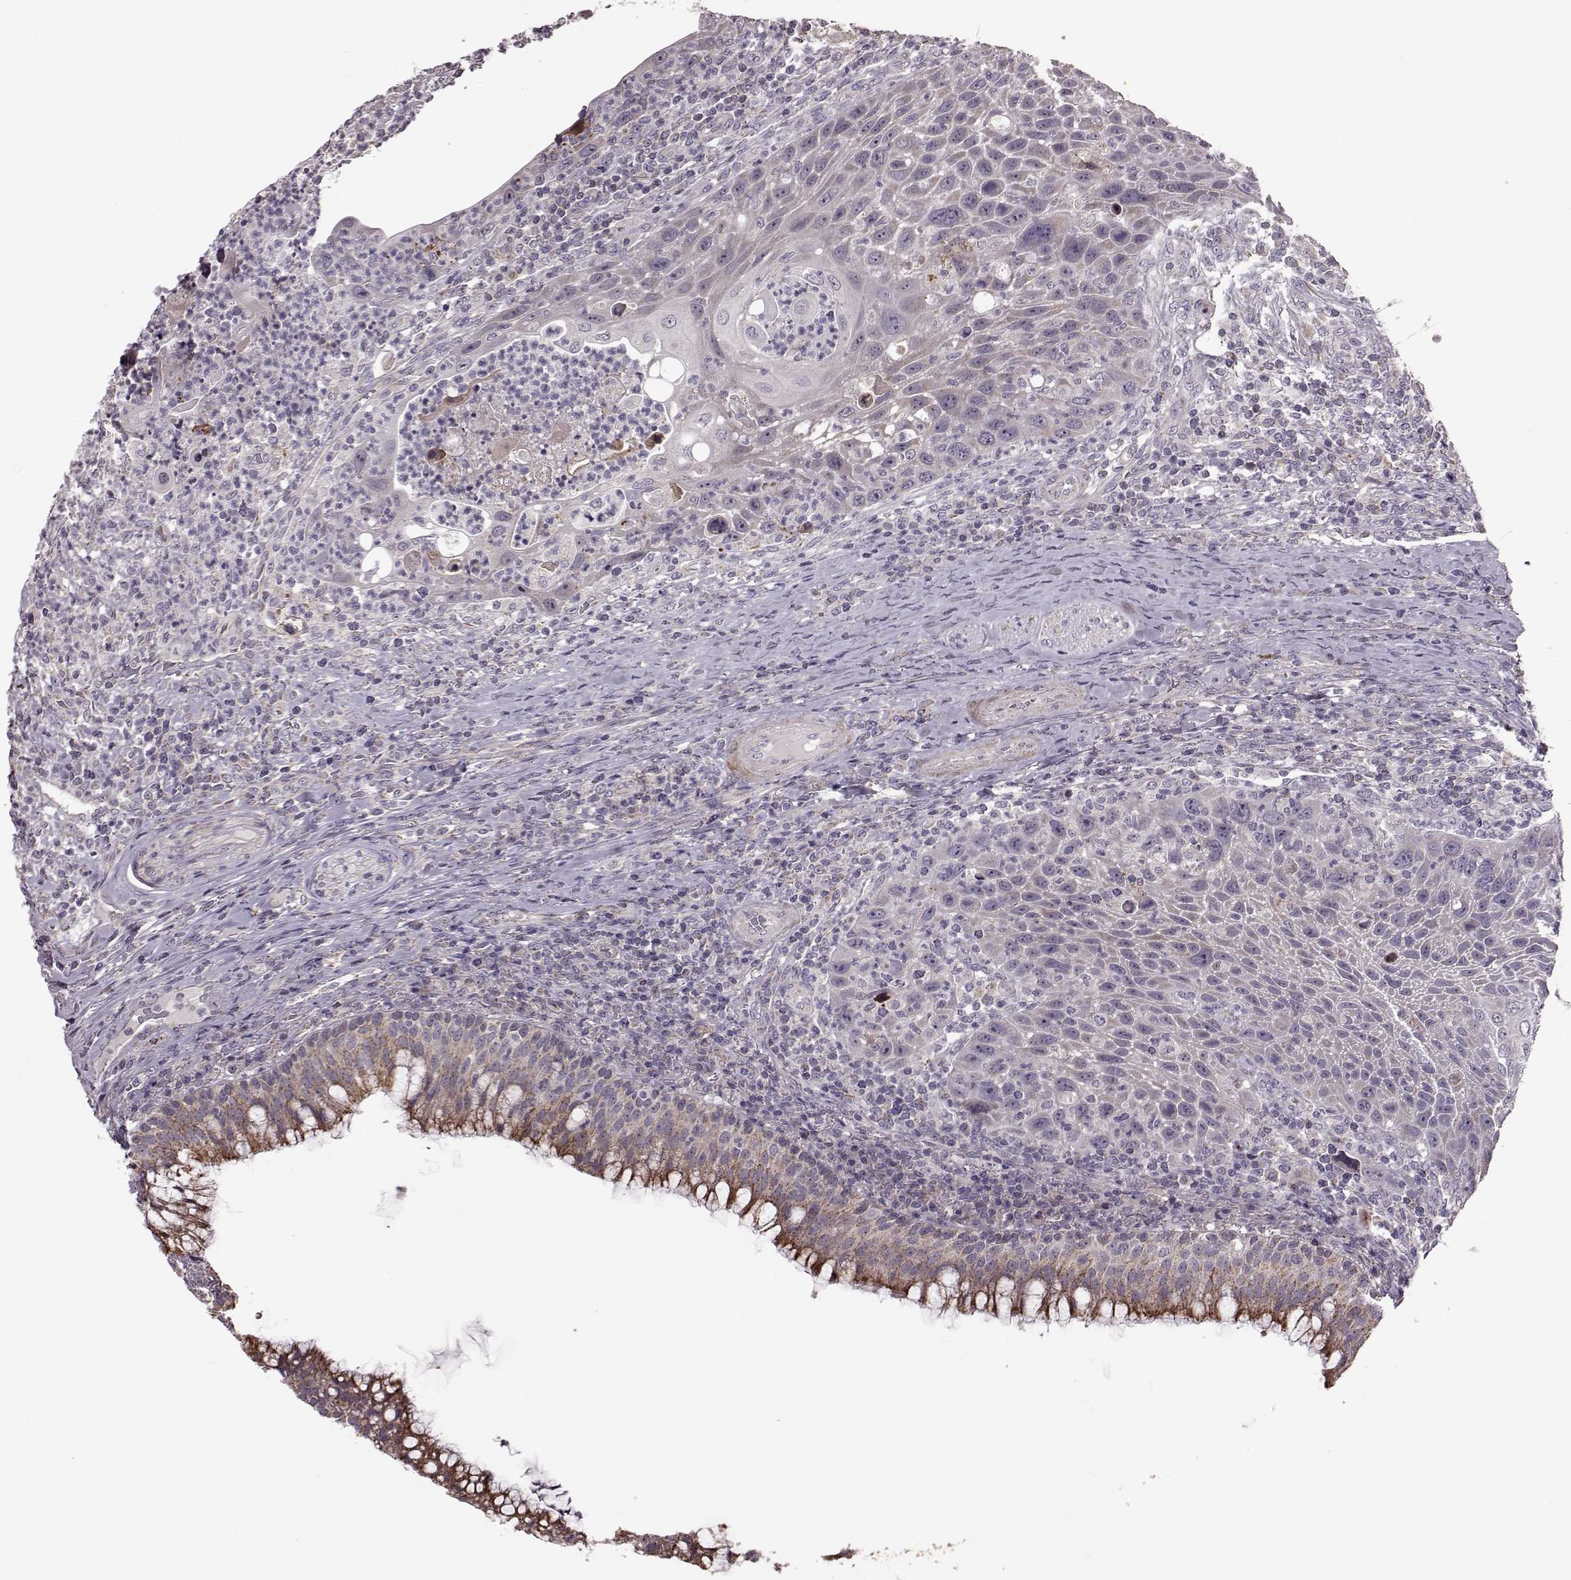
{"staining": {"intensity": "negative", "quantity": "none", "location": "none"}, "tissue": "head and neck cancer", "cell_type": "Tumor cells", "image_type": "cancer", "snomed": [{"axis": "morphology", "description": "Squamous cell carcinoma, NOS"}, {"axis": "topography", "description": "Head-Neck"}], "caption": "This is an immunohistochemistry (IHC) photomicrograph of human head and neck cancer. There is no positivity in tumor cells.", "gene": "PUDP", "patient": {"sex": "male", "age": 69}}